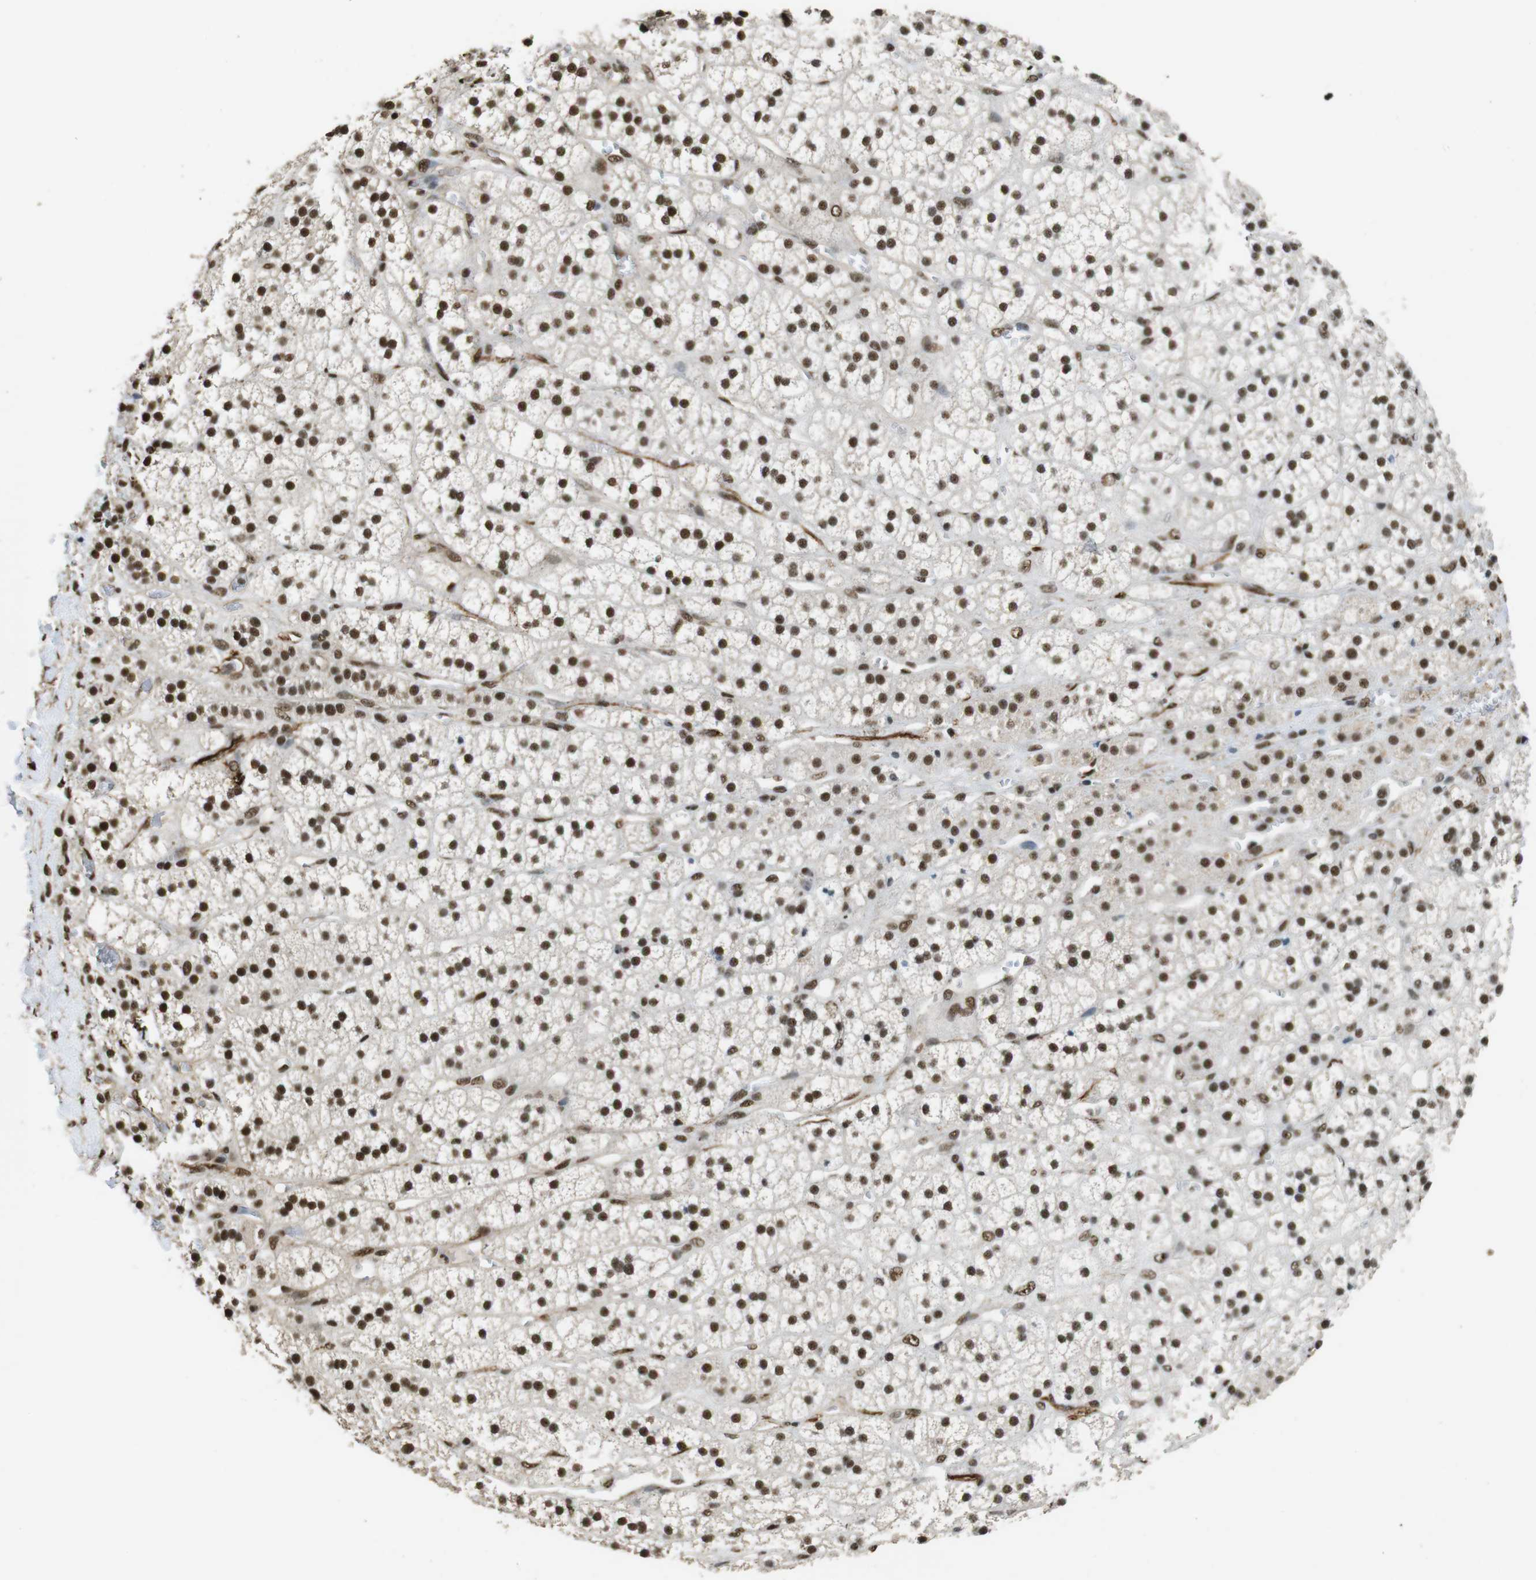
{"staining": {"intensity": "strong", "quantity": ">75%", "location": "nuclear"}, "tissue": "adrenal gland", "cell_type": "Glandular cells", "image_type": "normal", "snomed": [{"axis": "morphology", "description": "Normal tissue, NOS"}, {"axis": "topography", "description": "Adrenal gland"}], "caption": "This photomicrograph displays immunohistochemistry staining of normal human adrenal gland, with high strong nuclear expression in about >75% of glandular cells.", "gene": "CSNK2B", "patient": {"sex": "male", "age": 56}}